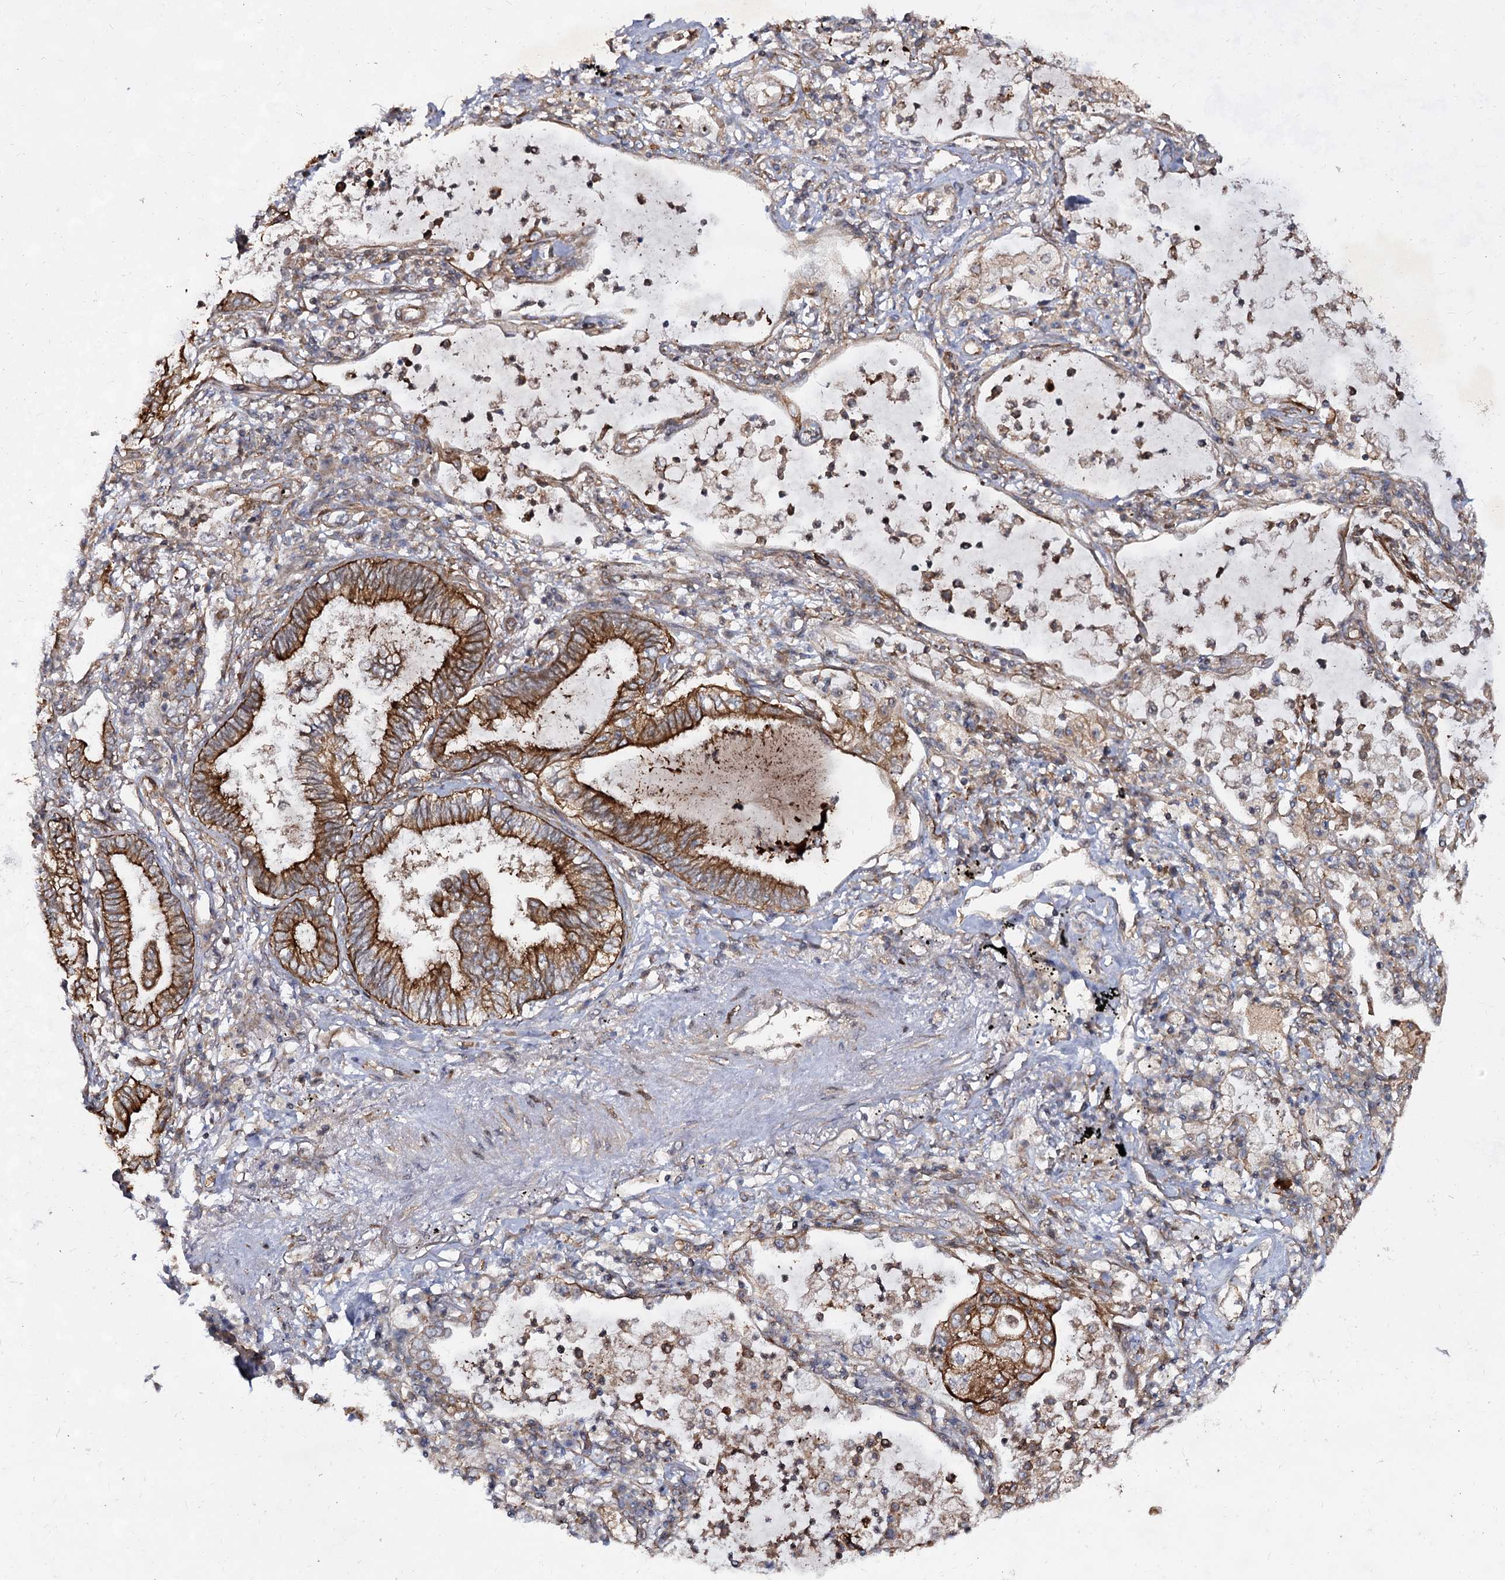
{"staining": {"intensity": "strong", "quantity": ">75%", "location": "cytoplasmic/membranous"}, "tissue": "lung cancer", "cell_type": "Tumor cells", "image_type": "cancer", "snomed": [{"axis": "morphology", "description": "Adenocarcinoma, NOS"}, {"axis": "topography", "description": "Lung"}], "caption": "Protein positivity by immunohistochemistry (IHC) demonstrates strong cytoplasmic/membranous staining in about >75% of tumor cells in lung cancer (adenocarcinoma).", "gene": "IQSEC1", "patient": {"sex": "female", "age": 70}}